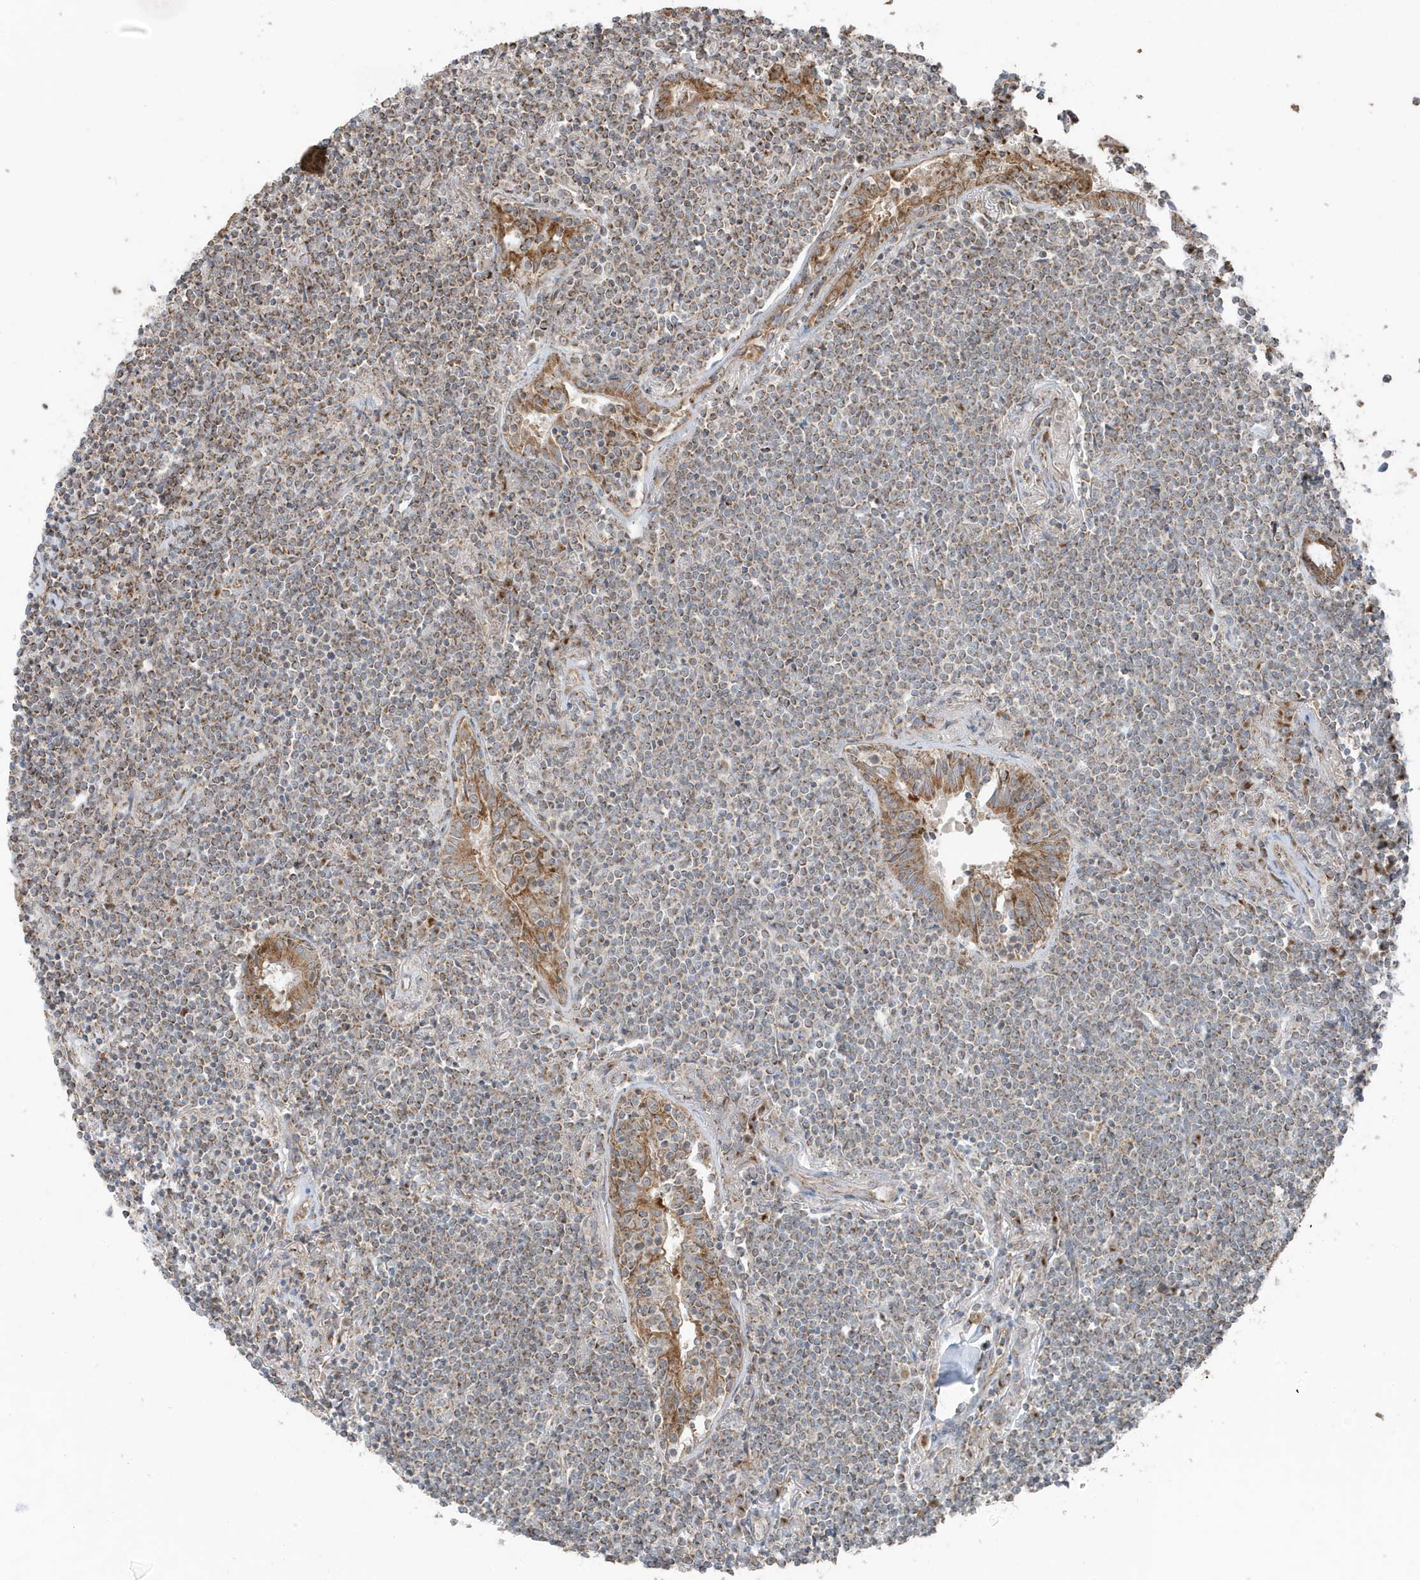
{"staining": {"intensity": "moderate", "quantity": "25%-75%", "location": "cytoplasmic/membranous"}, "tissue": "lymphoma", "cell_type": "Tumor cells", "image_type": "cancer", "snomed": [{"axis": "morphology", "description": "Malignant lymphoma, non-Hodgkin's type, Low grade"}, {"axis": "topography", "description": "Lung"}], "caption": "This micrograph exhibits immunohistochemistry (IHC) staining of human low-grade malignant lymphoma, non-Hodgkin's type, with medium moderate cytoplasmic/membranous expression in about 25%-75% of tumor cells.", "gene": "GOLGA4", "patient": {"sex": "female", "age": 71}}